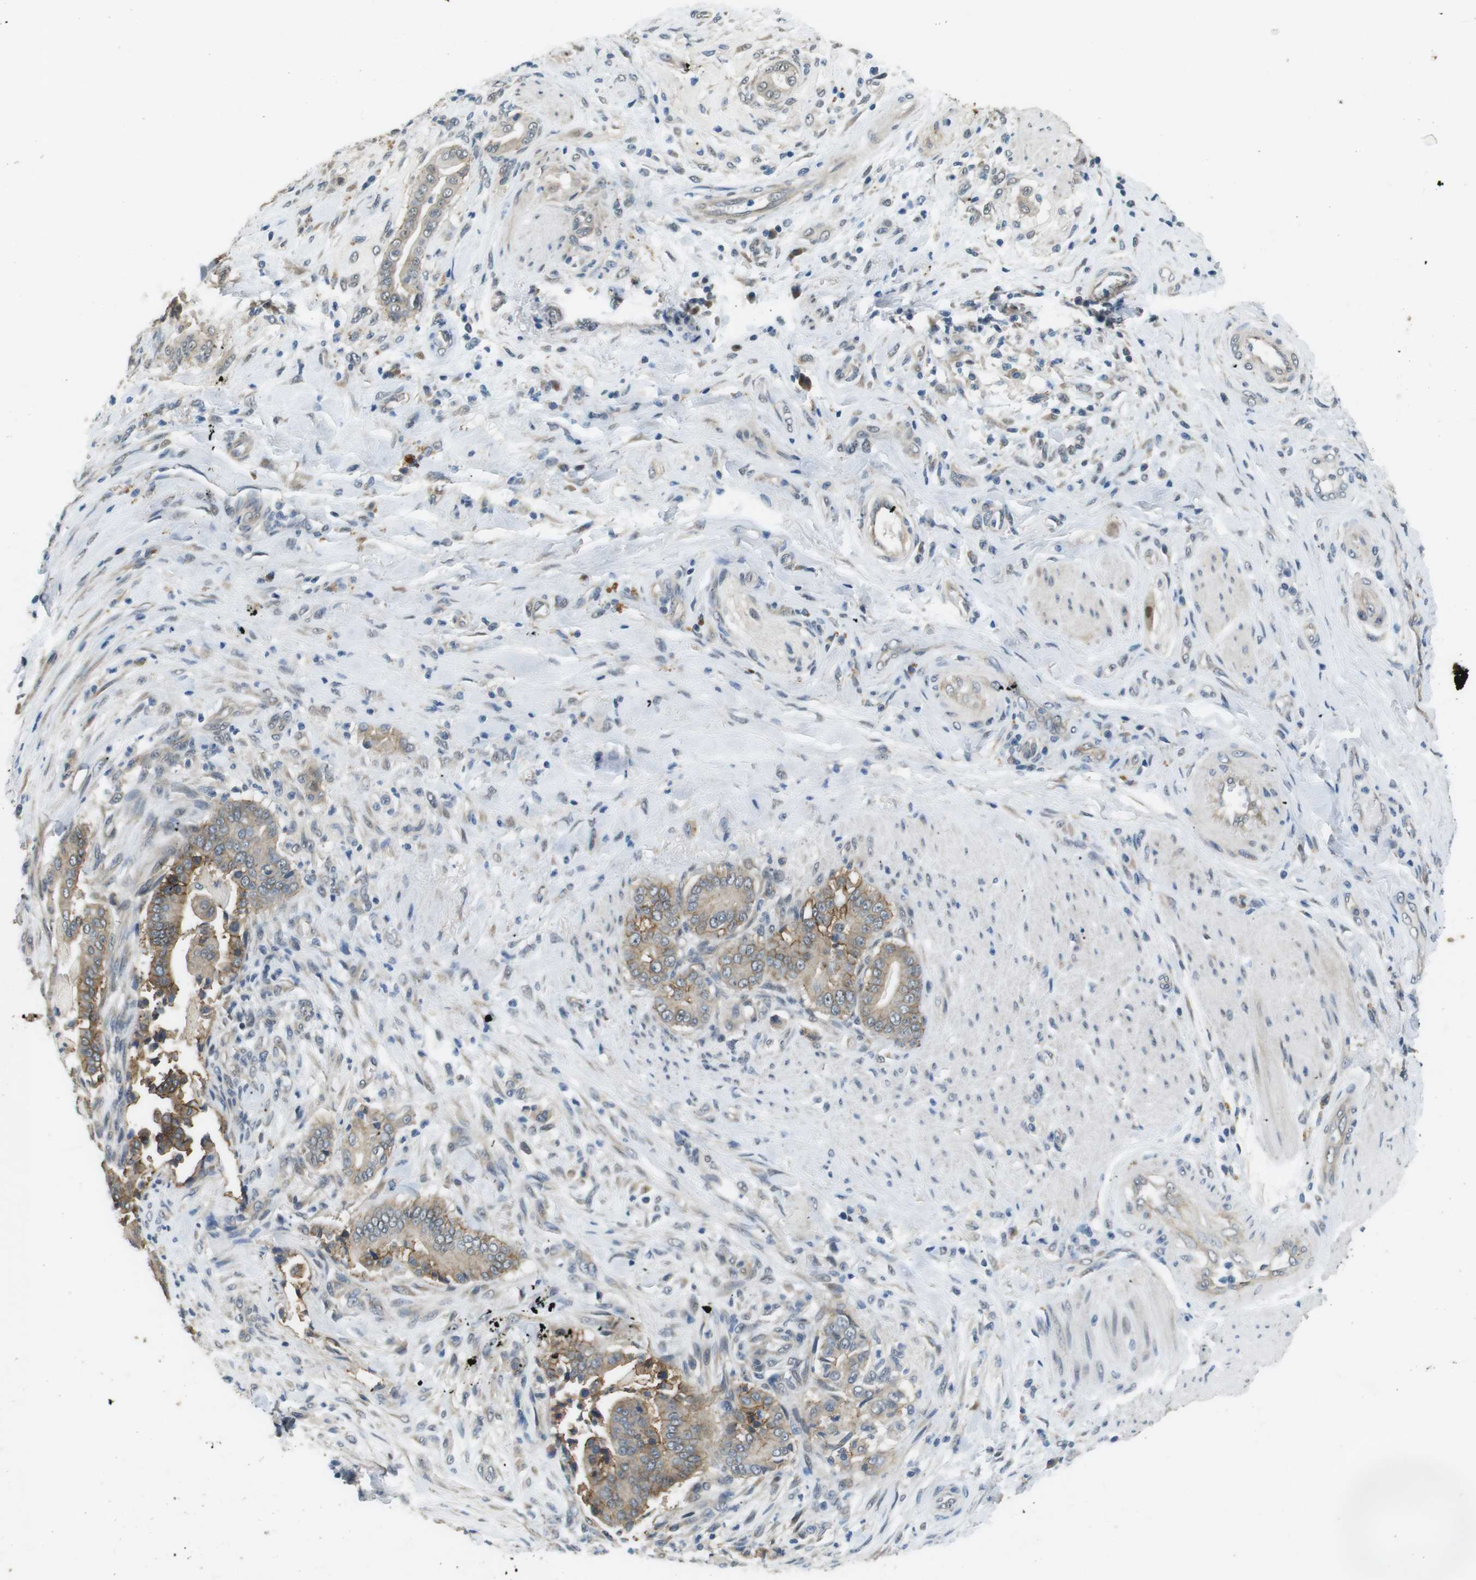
{"staining": {"intensity": "moderate", "quantity": "25%-75%", "location": "cytoplasmic/membranous"}, "tissue": "pancreatic cancer", "cell_type": "Tumor cells", "image_type": "cancer", "snomed": [{"axis": "morphology", "description": "Normal tissue, NOS"}, {"axis": "morphology", "description": "Adenocarcinoma, NOS"}, {"axis": "topography", "description": "Pancreas"}], "caption": "Immunohistochemistry image of human pancreatic adenocarcinoma stained for a protein (brown), which demonstrates medium levels of moderate cytoplasmic/membranous positivity in approximately 25%-75% of tumor cells.", "gene": "CLDN7", "patient": {"sex": "male", "age": 63}}